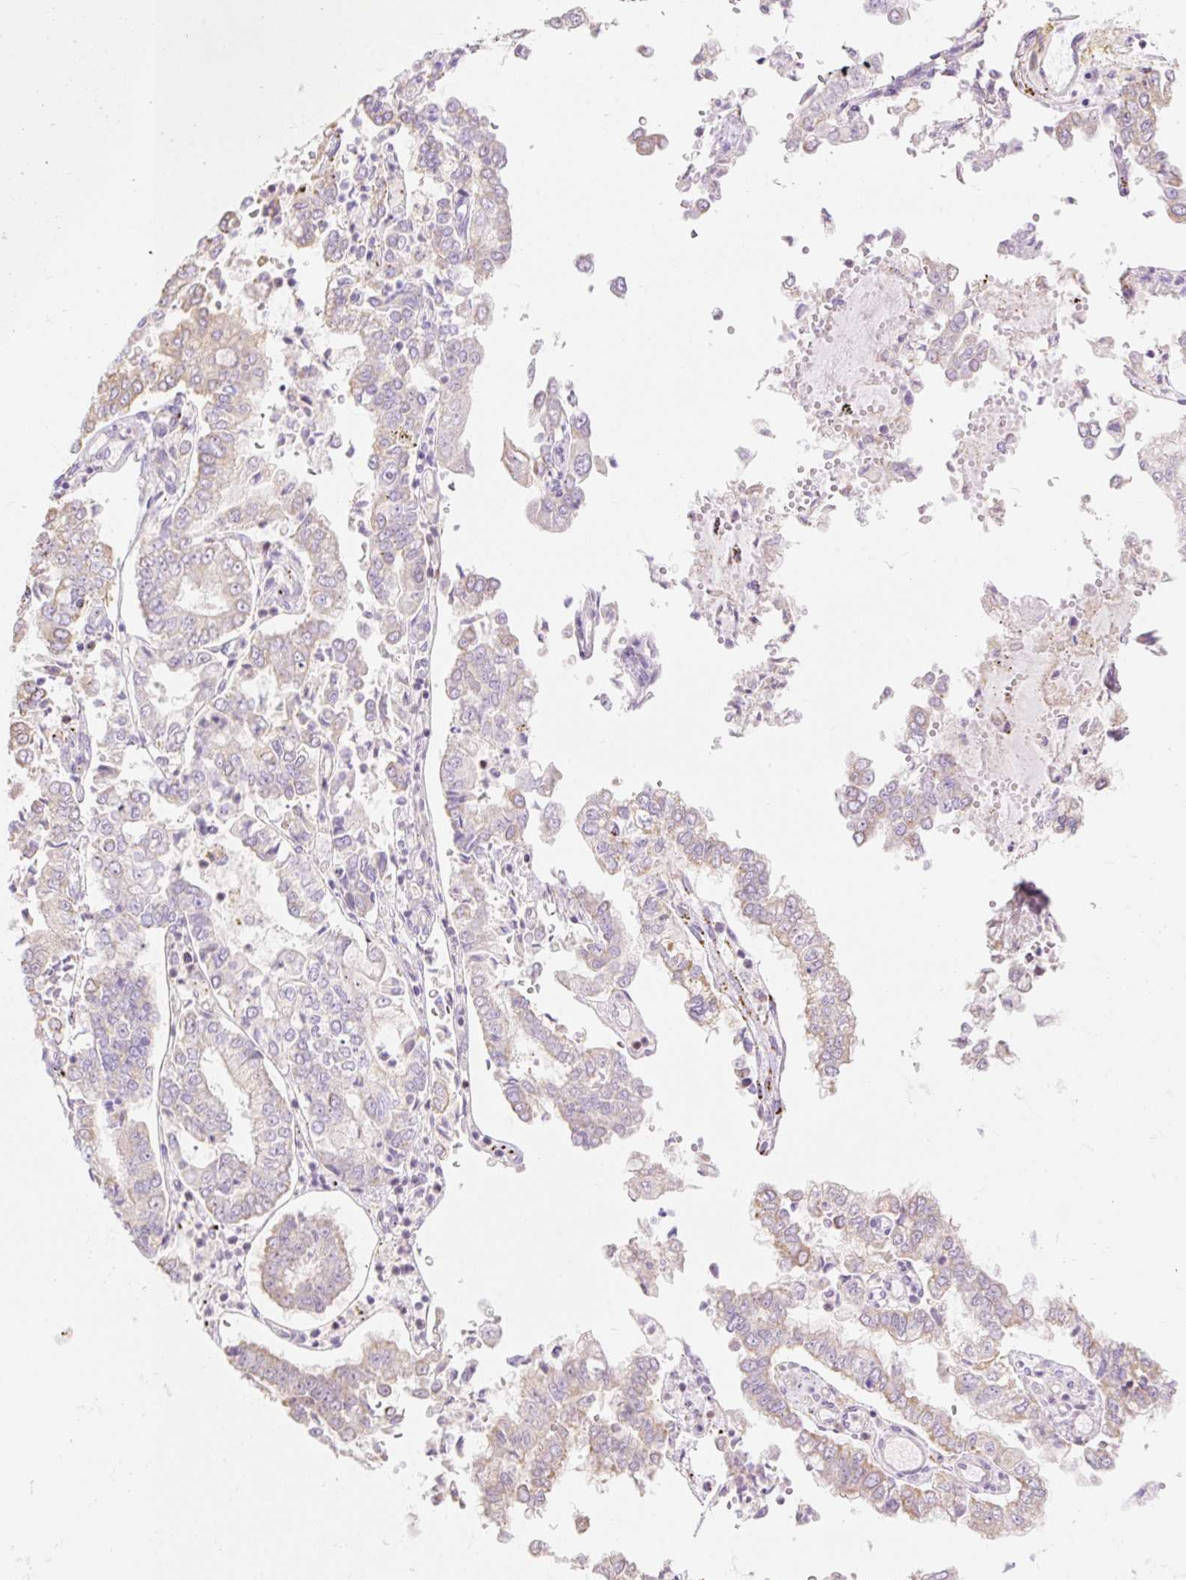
{"staining": {"intensity": "weak", "quantity": "<25%", "location": "cytoplasmic/membranous"}, "tissue": "stomach cancer", "cell_type": "Tumor cells", "image_type": "cancer", "snomed": [{"axis": "morphology", "description": "Adenocarcinoma, NOS"}, {"axis": "topography", "description": "Stomach"}], "caption": "Immunohistochemistry image of stomach cancer stained for a protein (brown), which displays no expression in tumor cells.", "gene": "DHX35", "patient": {"sex": "male", "age": 76}}